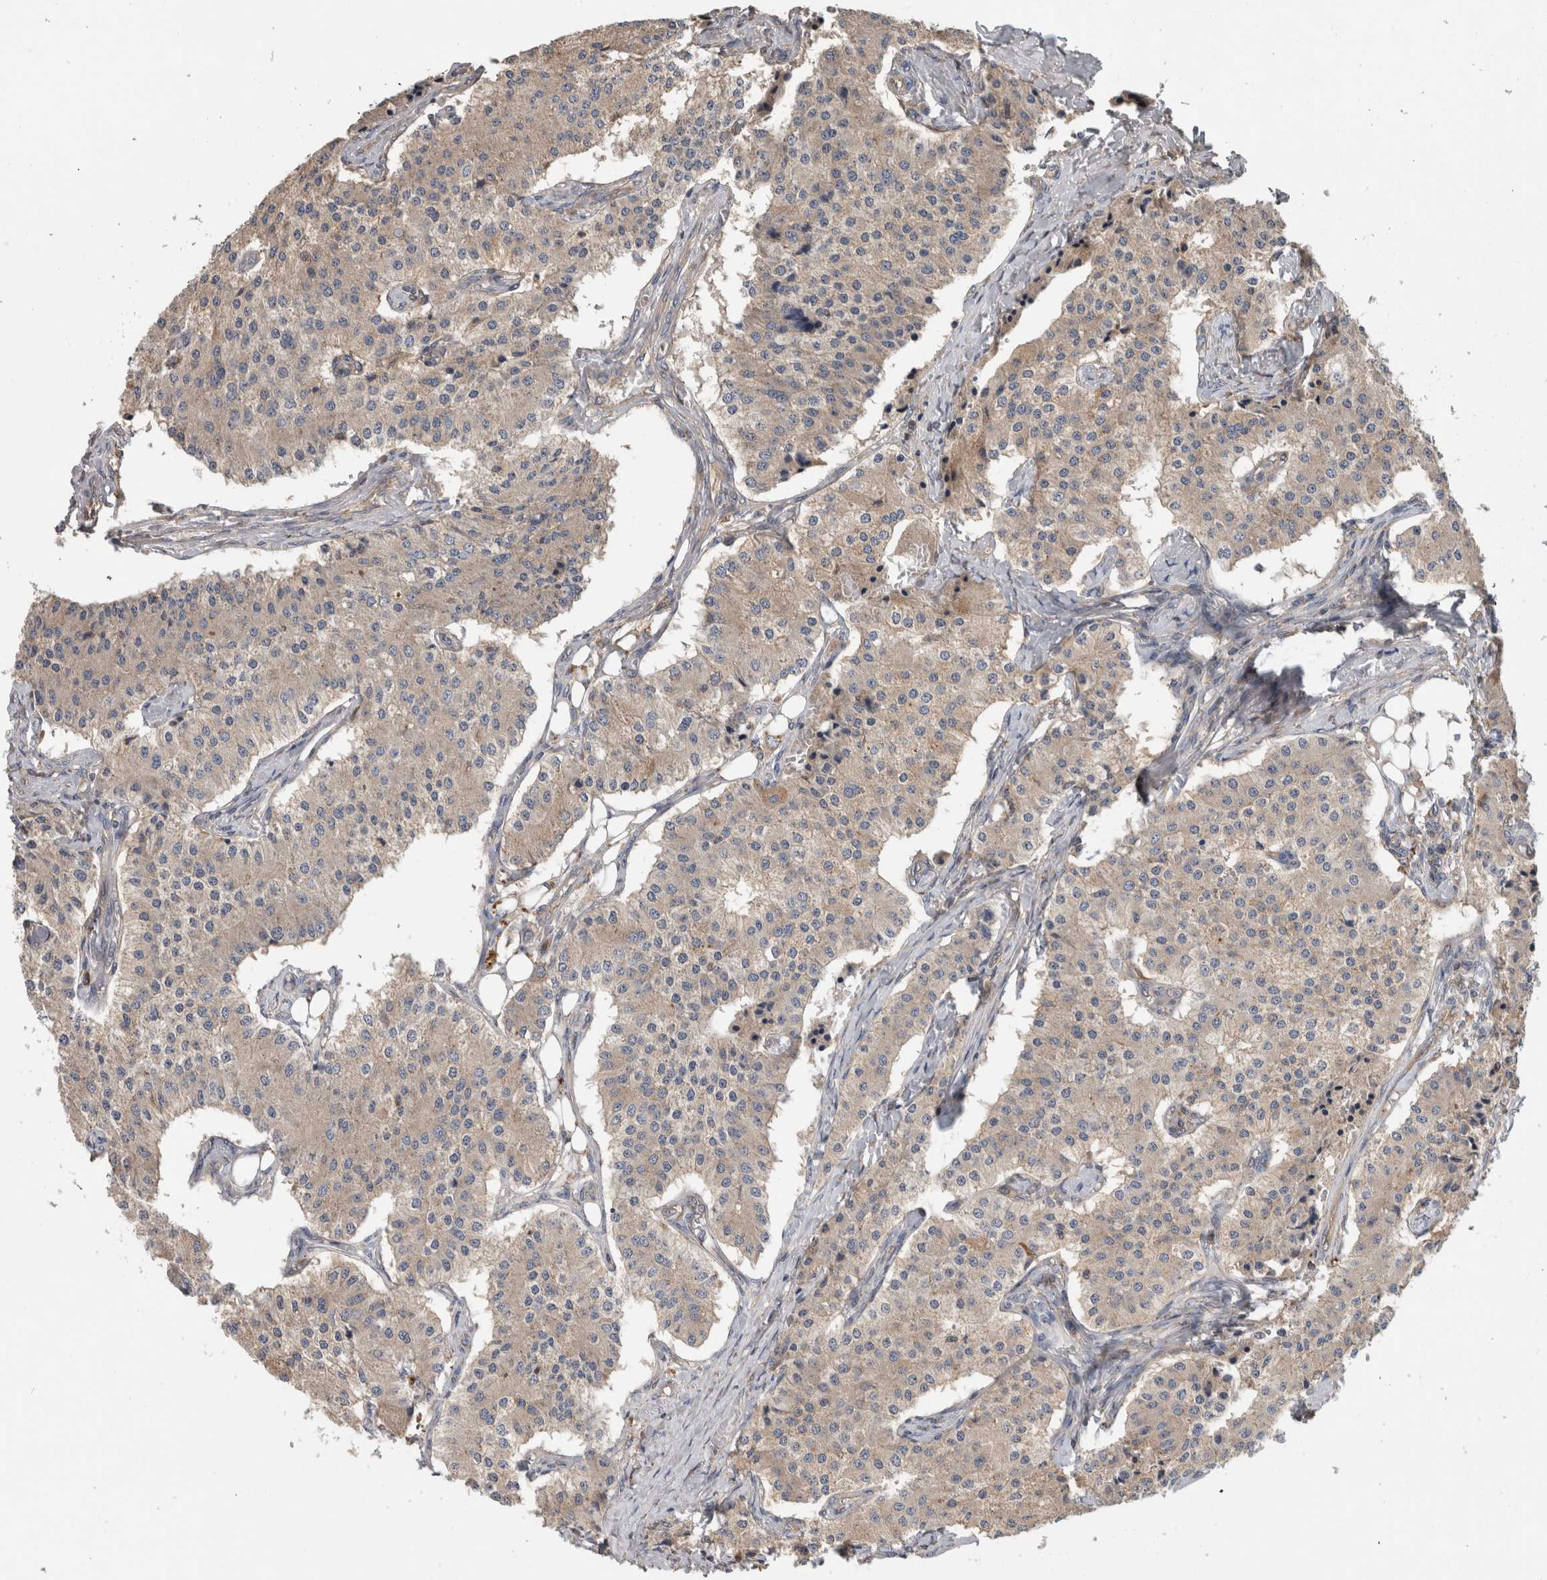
{"staining": {"intensity": "weak", "quantity": "<25%", "location": "cytoplasmic/membranous"}, "tissue": "carcinoid", "cell_type": "Tumor cells", "image_type": "cancer", "snomed": [{"axis": "morphology", "description": "Carcinoid, malignant, NOS"}, {"axis": "topography", "description": "Colon"}], "caption": "Human malignant carcinoid stained for a protein using immunohistochemistry demonstrates no staining in tumor cells.", "gene": "TARBP1", "patient": {"sex": "female", "age": 52}}